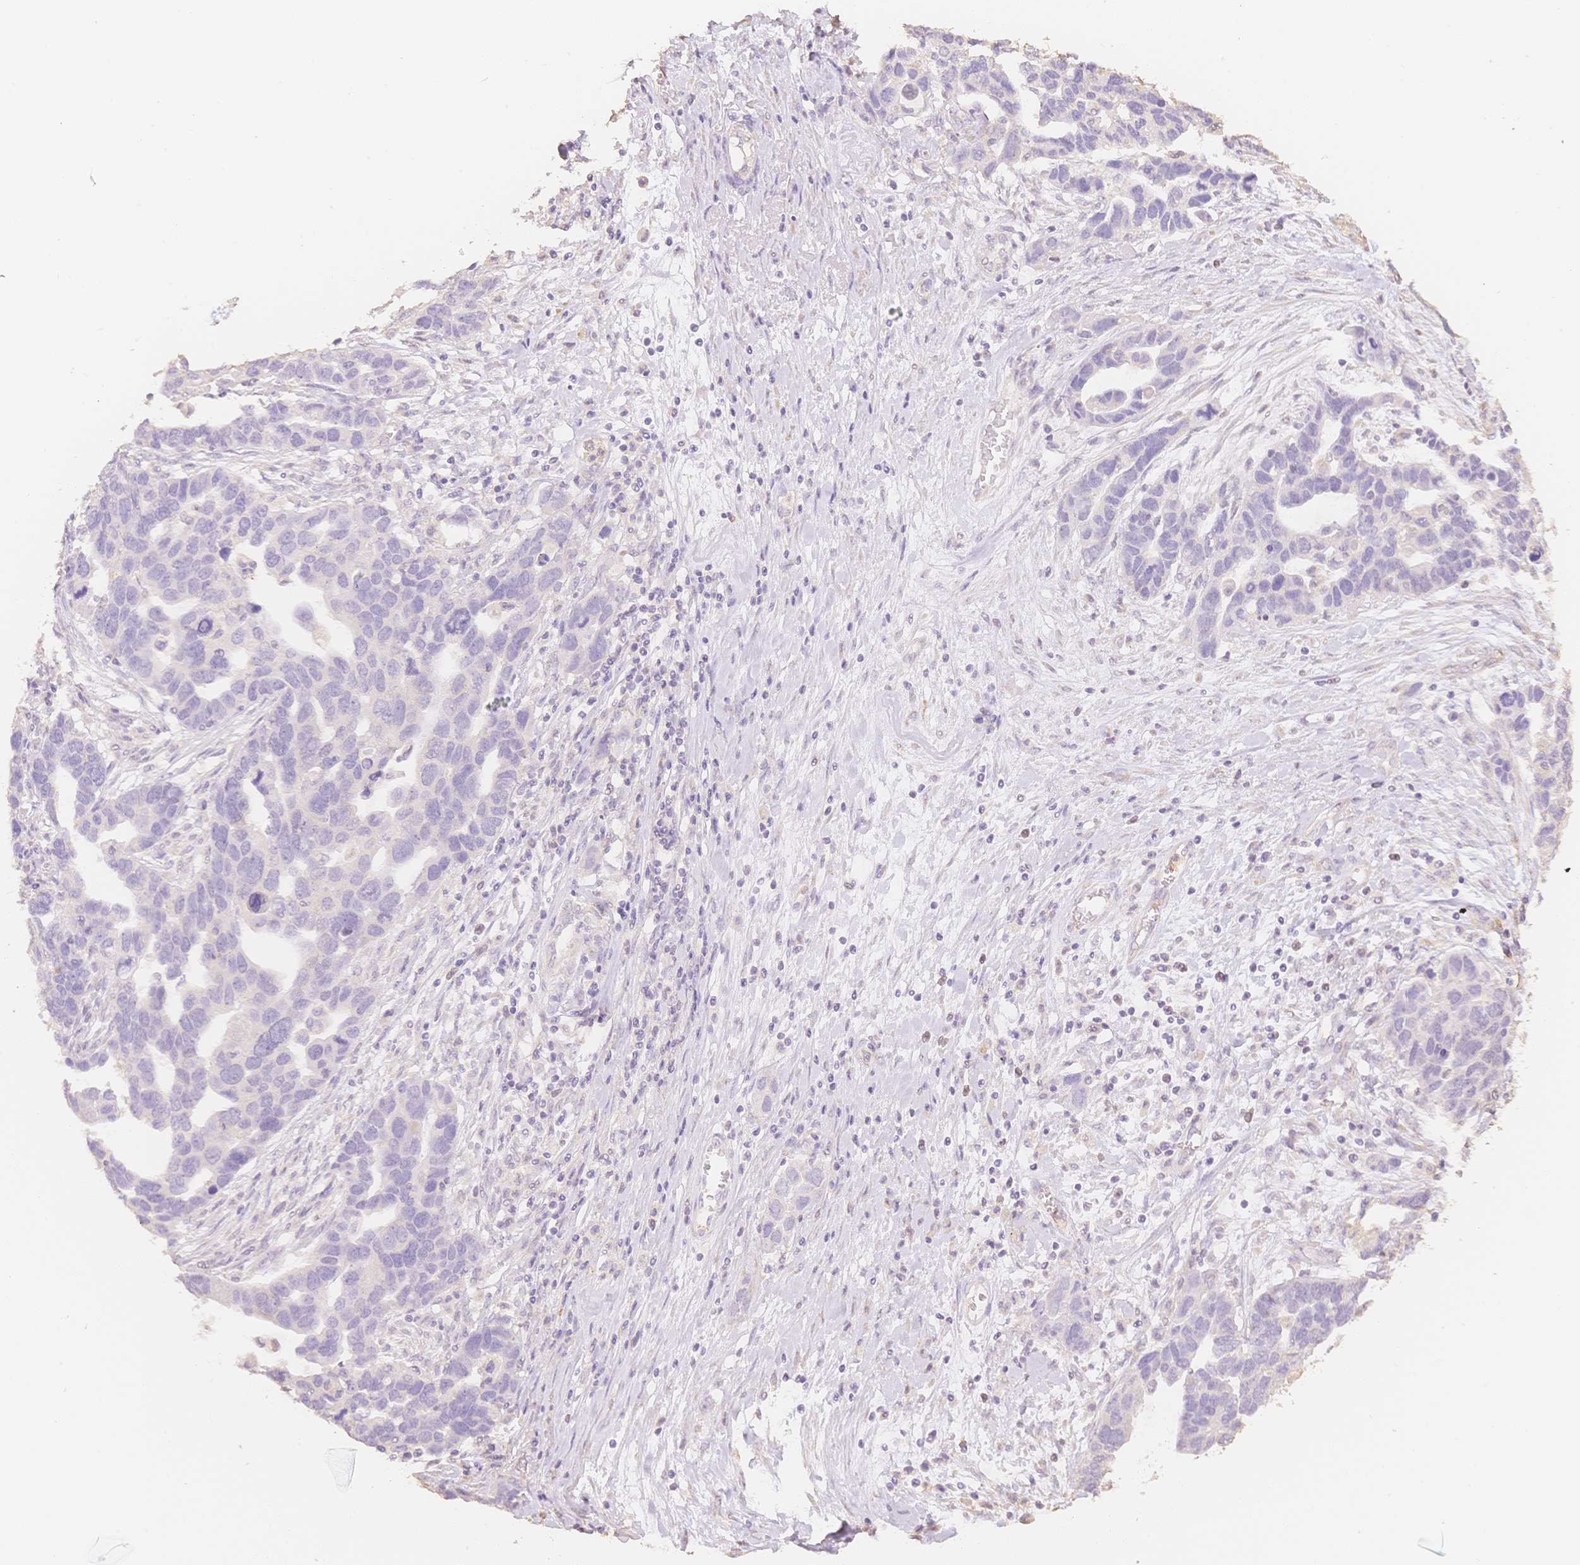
{"staining": {"intensity": "negative", "quantity": "none", "location": "none"}, "tissue": "ovarian cancer", "cell_type": "Tumor cells", "image_type": "cancer", "snomed": [{"axis": "morphology", "description": "Cystadenocarcinoma, serous, NOS"}, {"axis": "topography", "description": "Ovary"}], "caption": "DAB immunohistochemical staining of serous cystadenocarcinoma (ovarian) shows no significant staining in tumor cells.", "gene": "MBOAT7", "patient": {"sex": "female", "age": 54}}